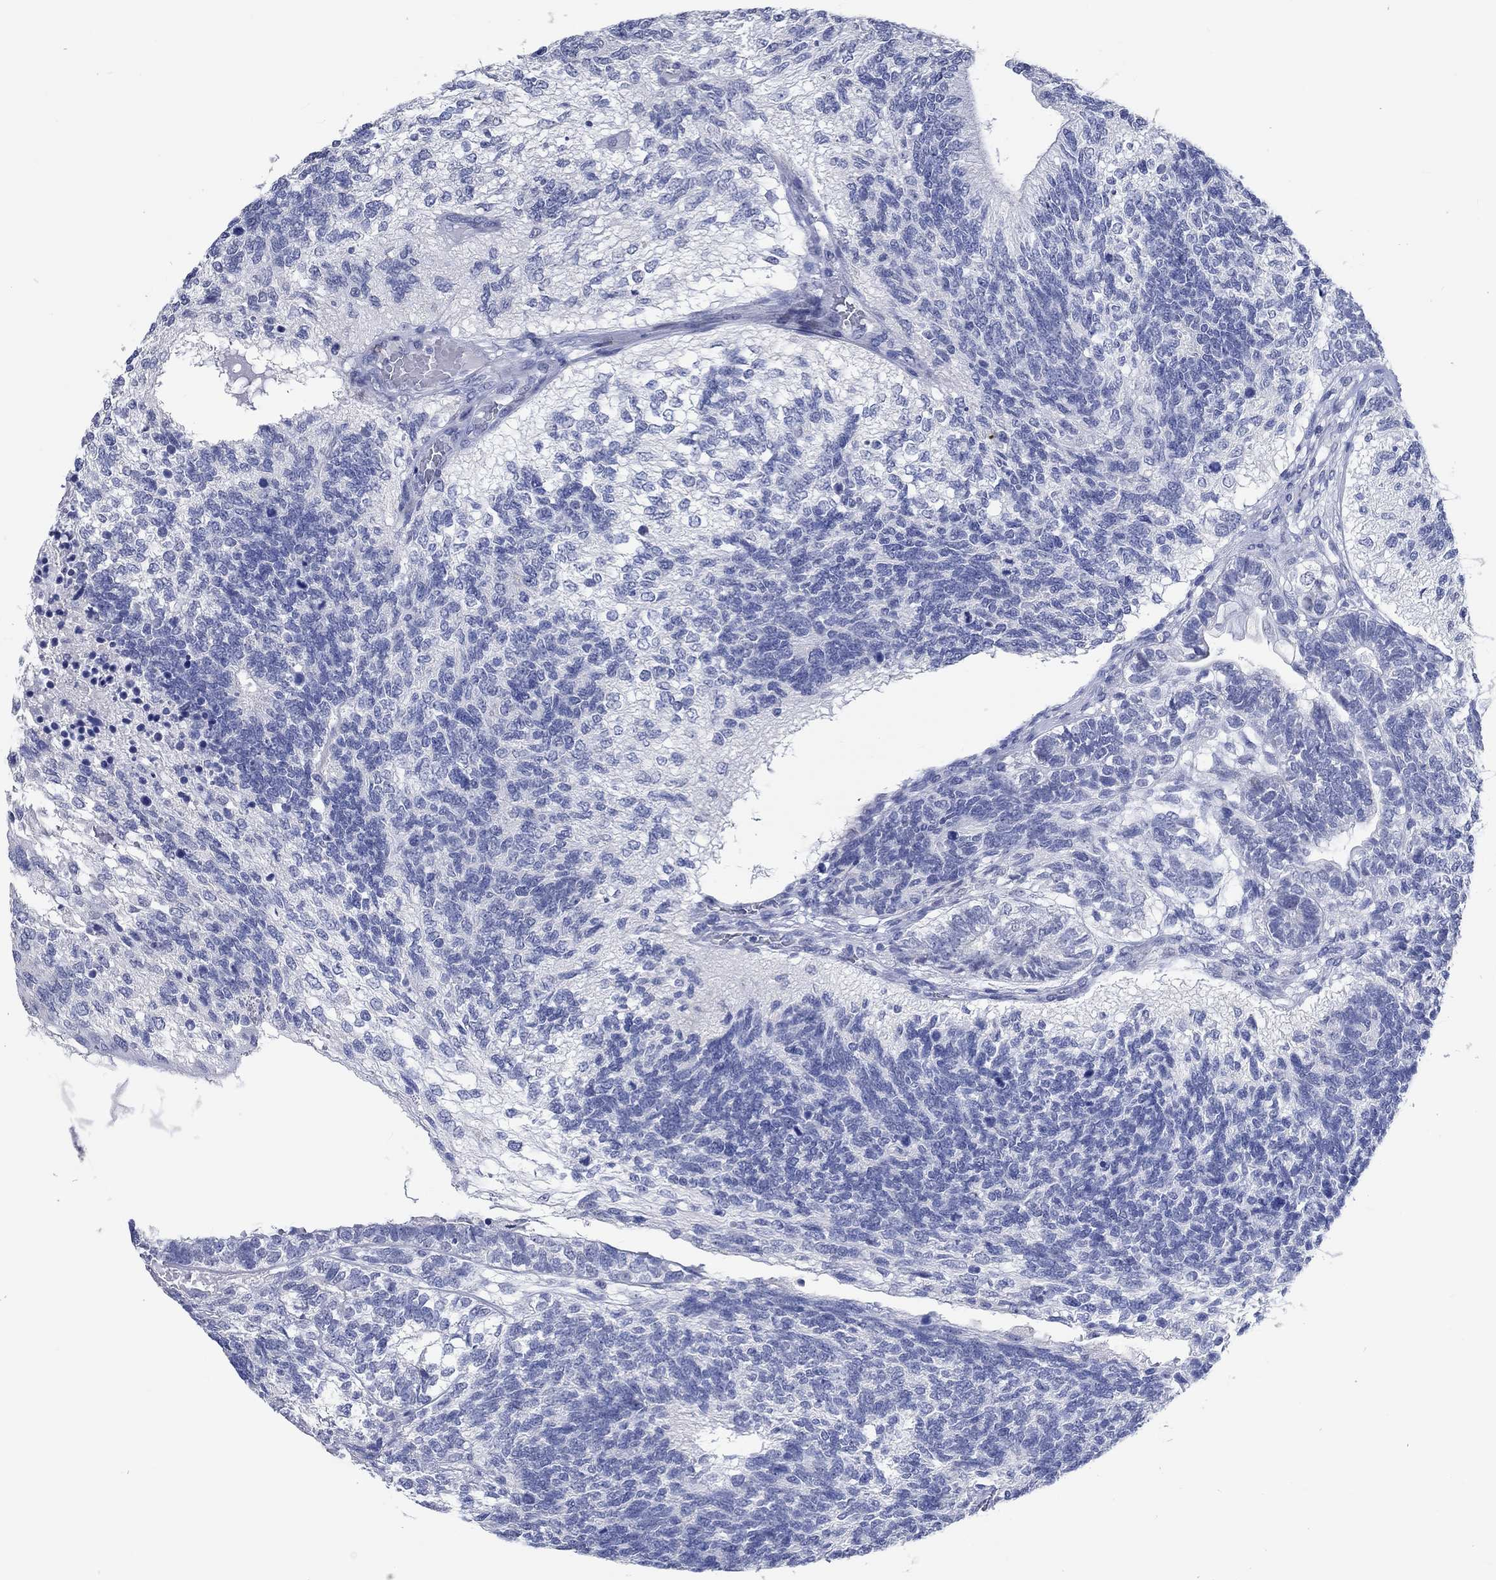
{"staining": {"intensity": "negative", "quantity": "none", "location": "none"}, "tissue": "testis cancer", "cell_type": "Tumor cells", "image_type": "cancer", "snomed": [{"axis": "morphology", "description": "Seminoma, NOS"}, {"axis": "morphology", "description": "Carcinoma, Embryonal, NOS"}, {"axis": "topography", "description": "Testis"}], "caption": "Tumor cells are negative for brown protein staining in testis embryonal carcinoma.", "gene": "C4orf47", "patient": {"sex": "male", "age": 41}}